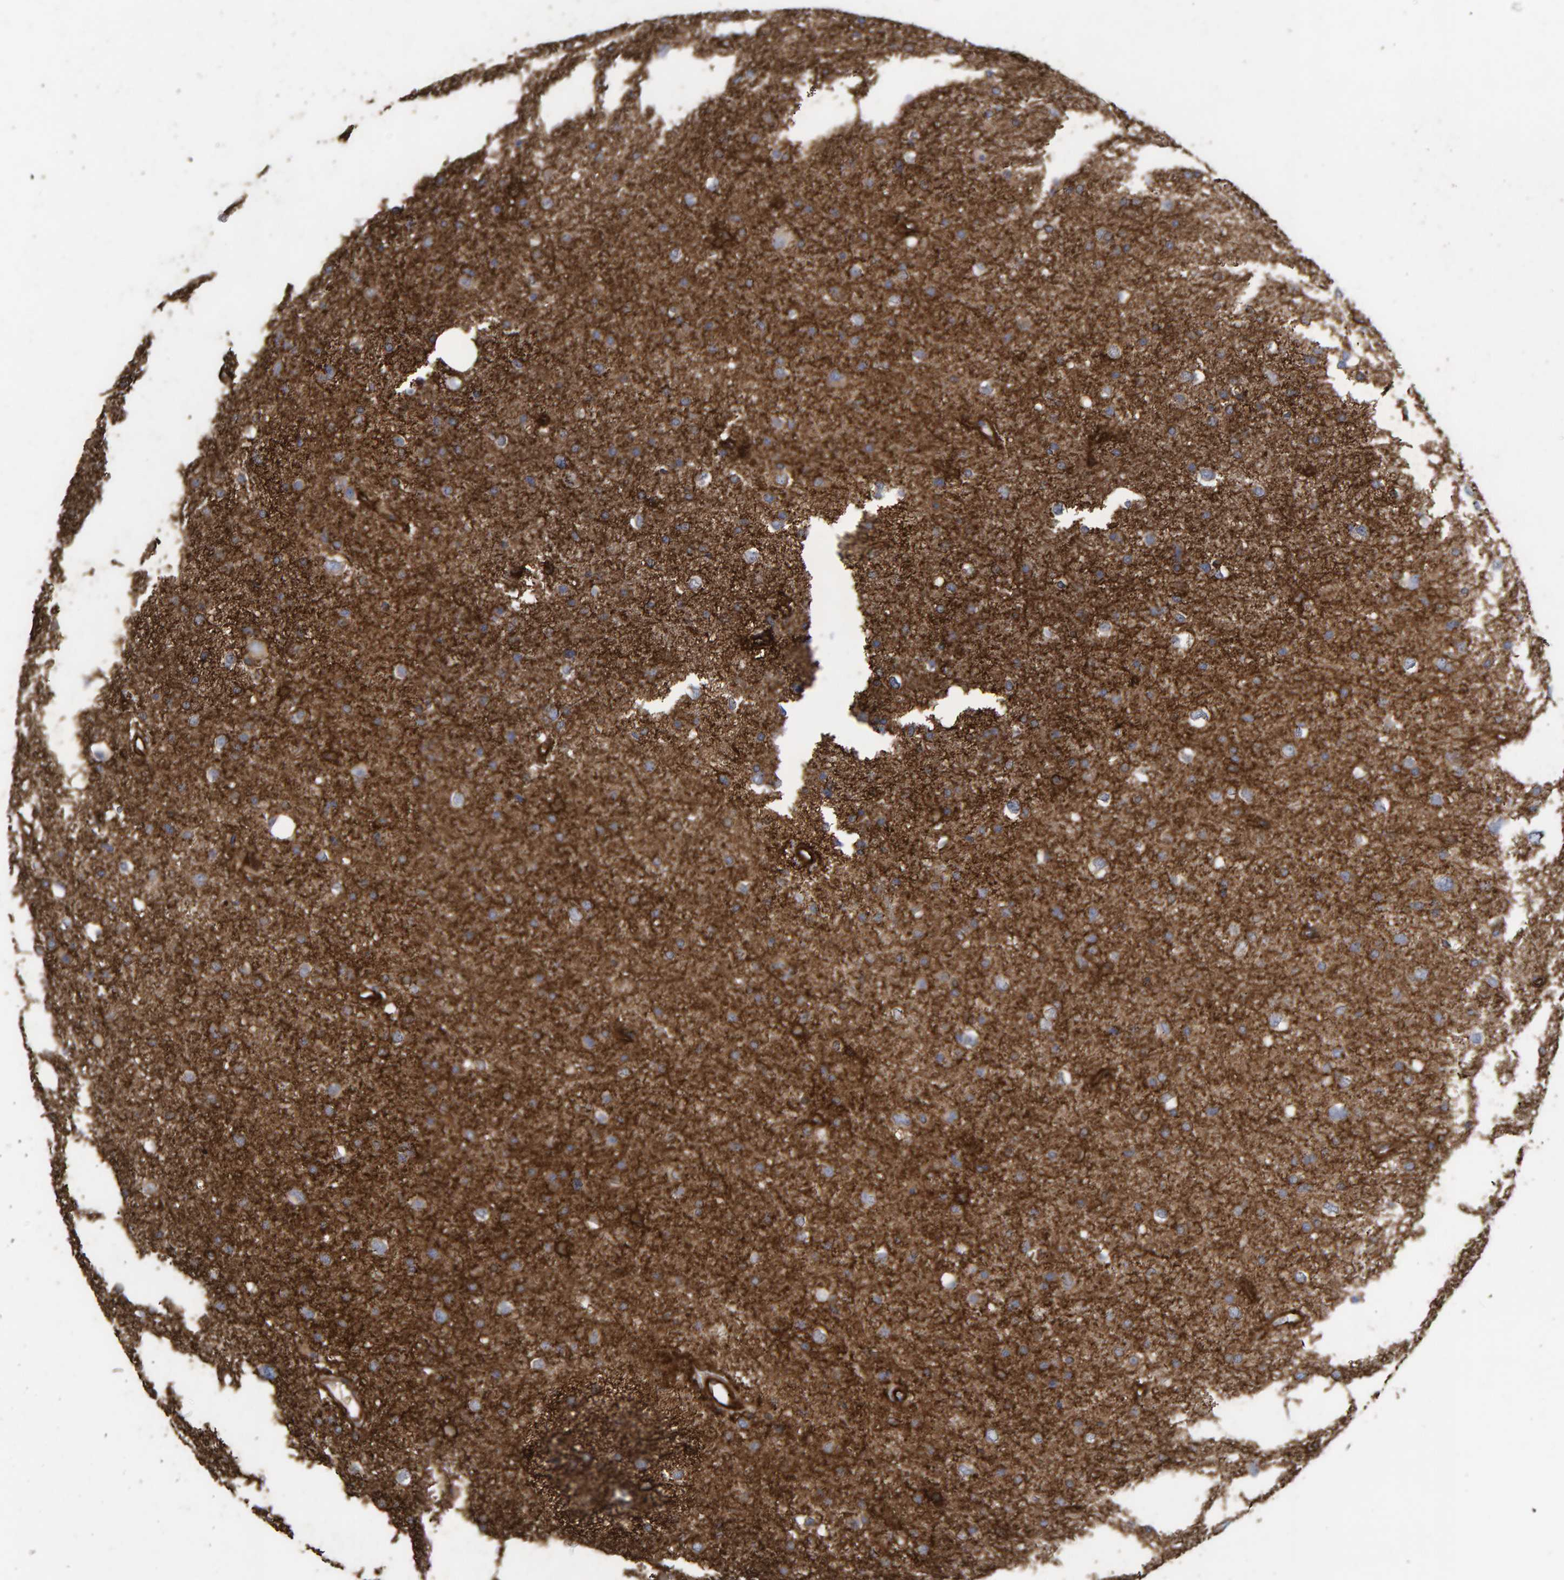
{"staining": {"intensity": "moderate", "quantity": ">75%", "location": "cytoplasmic/membranous"}, "tissue": "glioma", "cell_type": "Tumor cells", "image_type": "cancer", "snomed": [{"axis": "morphology", "description": "Glioma, malignant, Low grade"}, {"axis": "topography", "description": "Brain"}], "caption": "An immunohistochemistry (IHC) image of neoplastic tissue is shown. Protein staining in brown shows moderate cytoplasmic/membranous positivity in malignant low-grade glioma within tumor cells.", "gene": "ZNF347", "patient": {"sex": "female", "age": 37}}